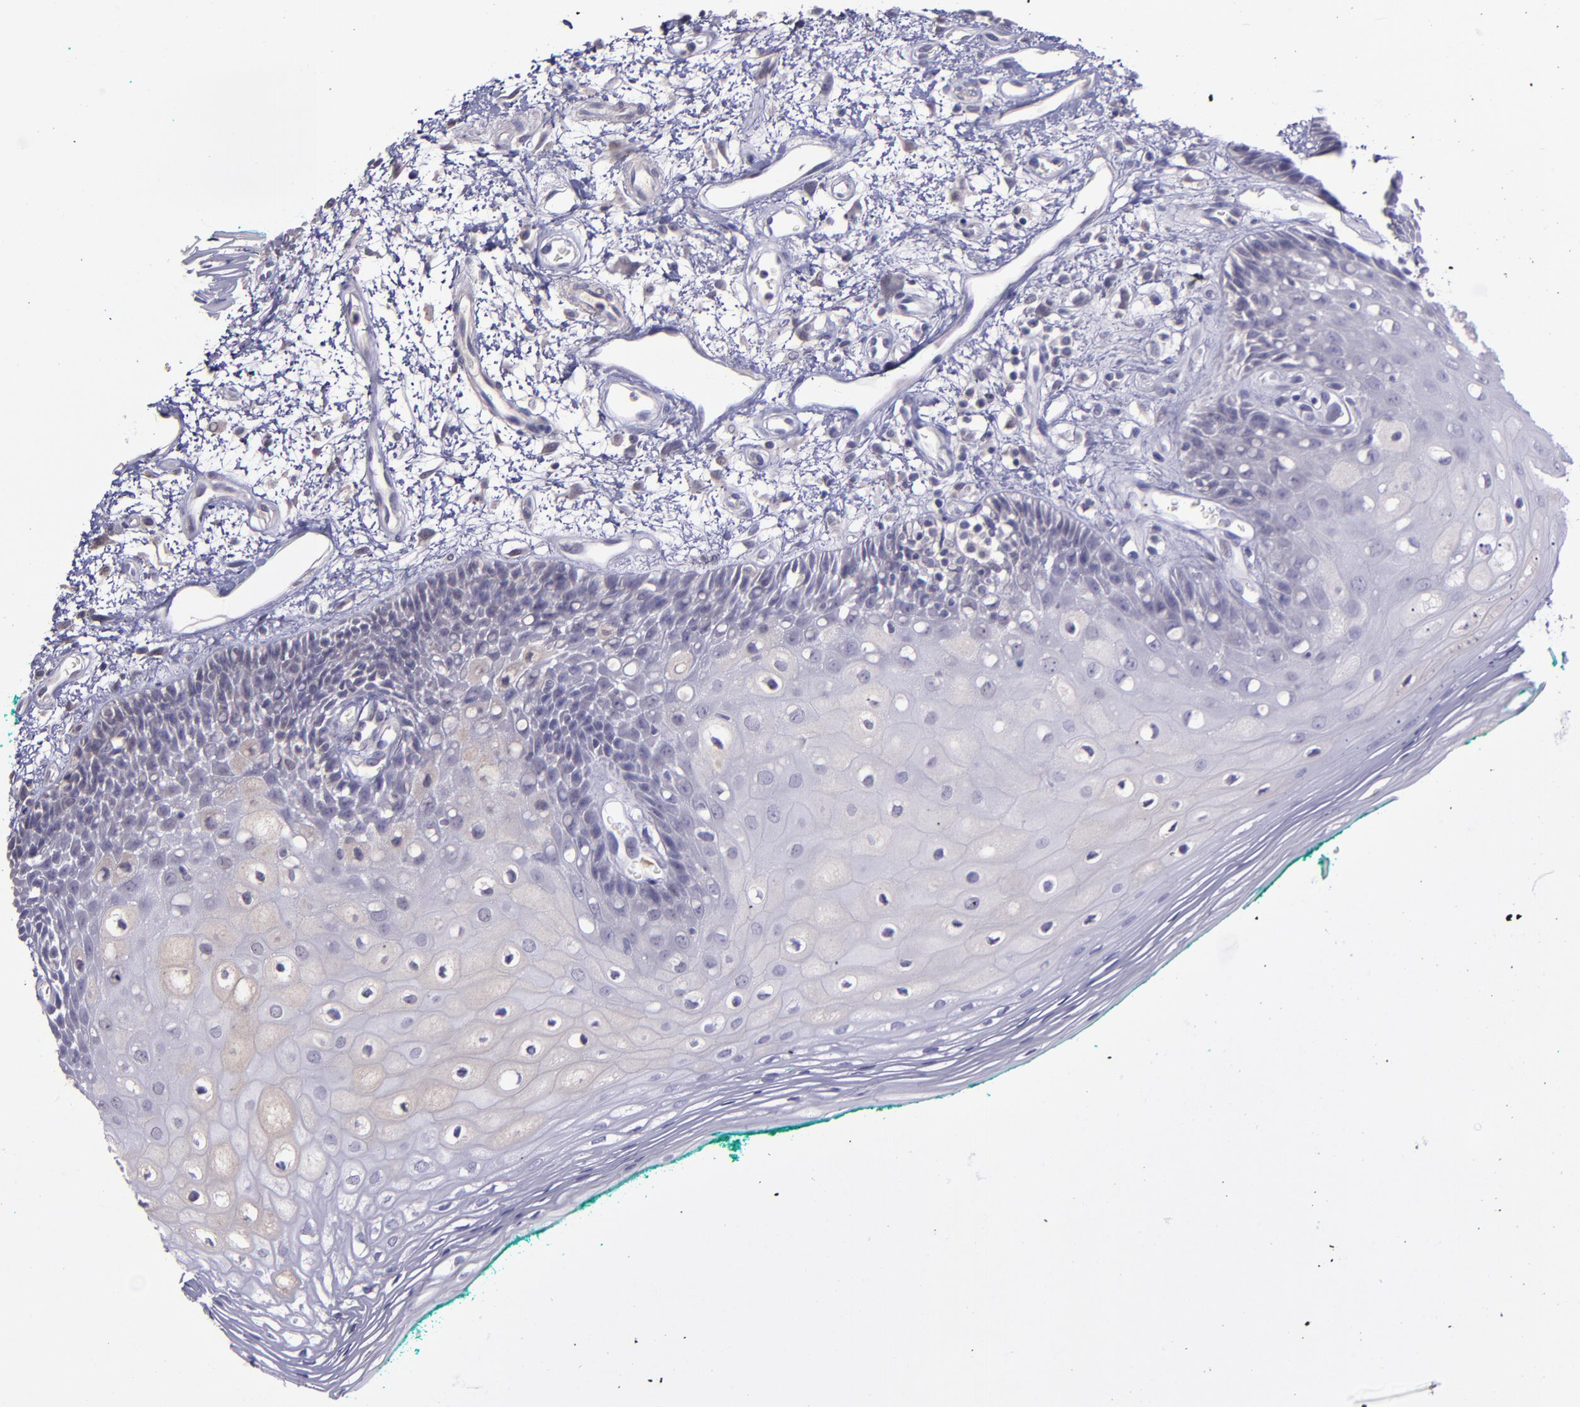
{"staining": {"intensity": "weak", "quantity": "<25%", "location": "nuclear"}, "tissue": "oral mucosa", "cell_type": "Squamous epithelial cells", "image_type": "normal", "snomed": [{"axis": "morphology", "description": "Normal tissue, NOS"}, {"axis": "morphology", "description": "Squamous cell carcinoma, NOS"}, {"axis": "topography", "description": "Skeletal muscle"}, {"axis": "topography", "description": "Oral tissue"}, {"axis": "topography", "description": "Head-Neck"}], "caption": "Immunohistochemistry photomicrograph of normal oral mucosa: oral mucosa stained with DAB (3,3'-diaminobenzidine) displays no significant protein expression in squamous epithelial cells.", "gene": "SERPINF2", "patient": {"sex": "female", "age": 84}}